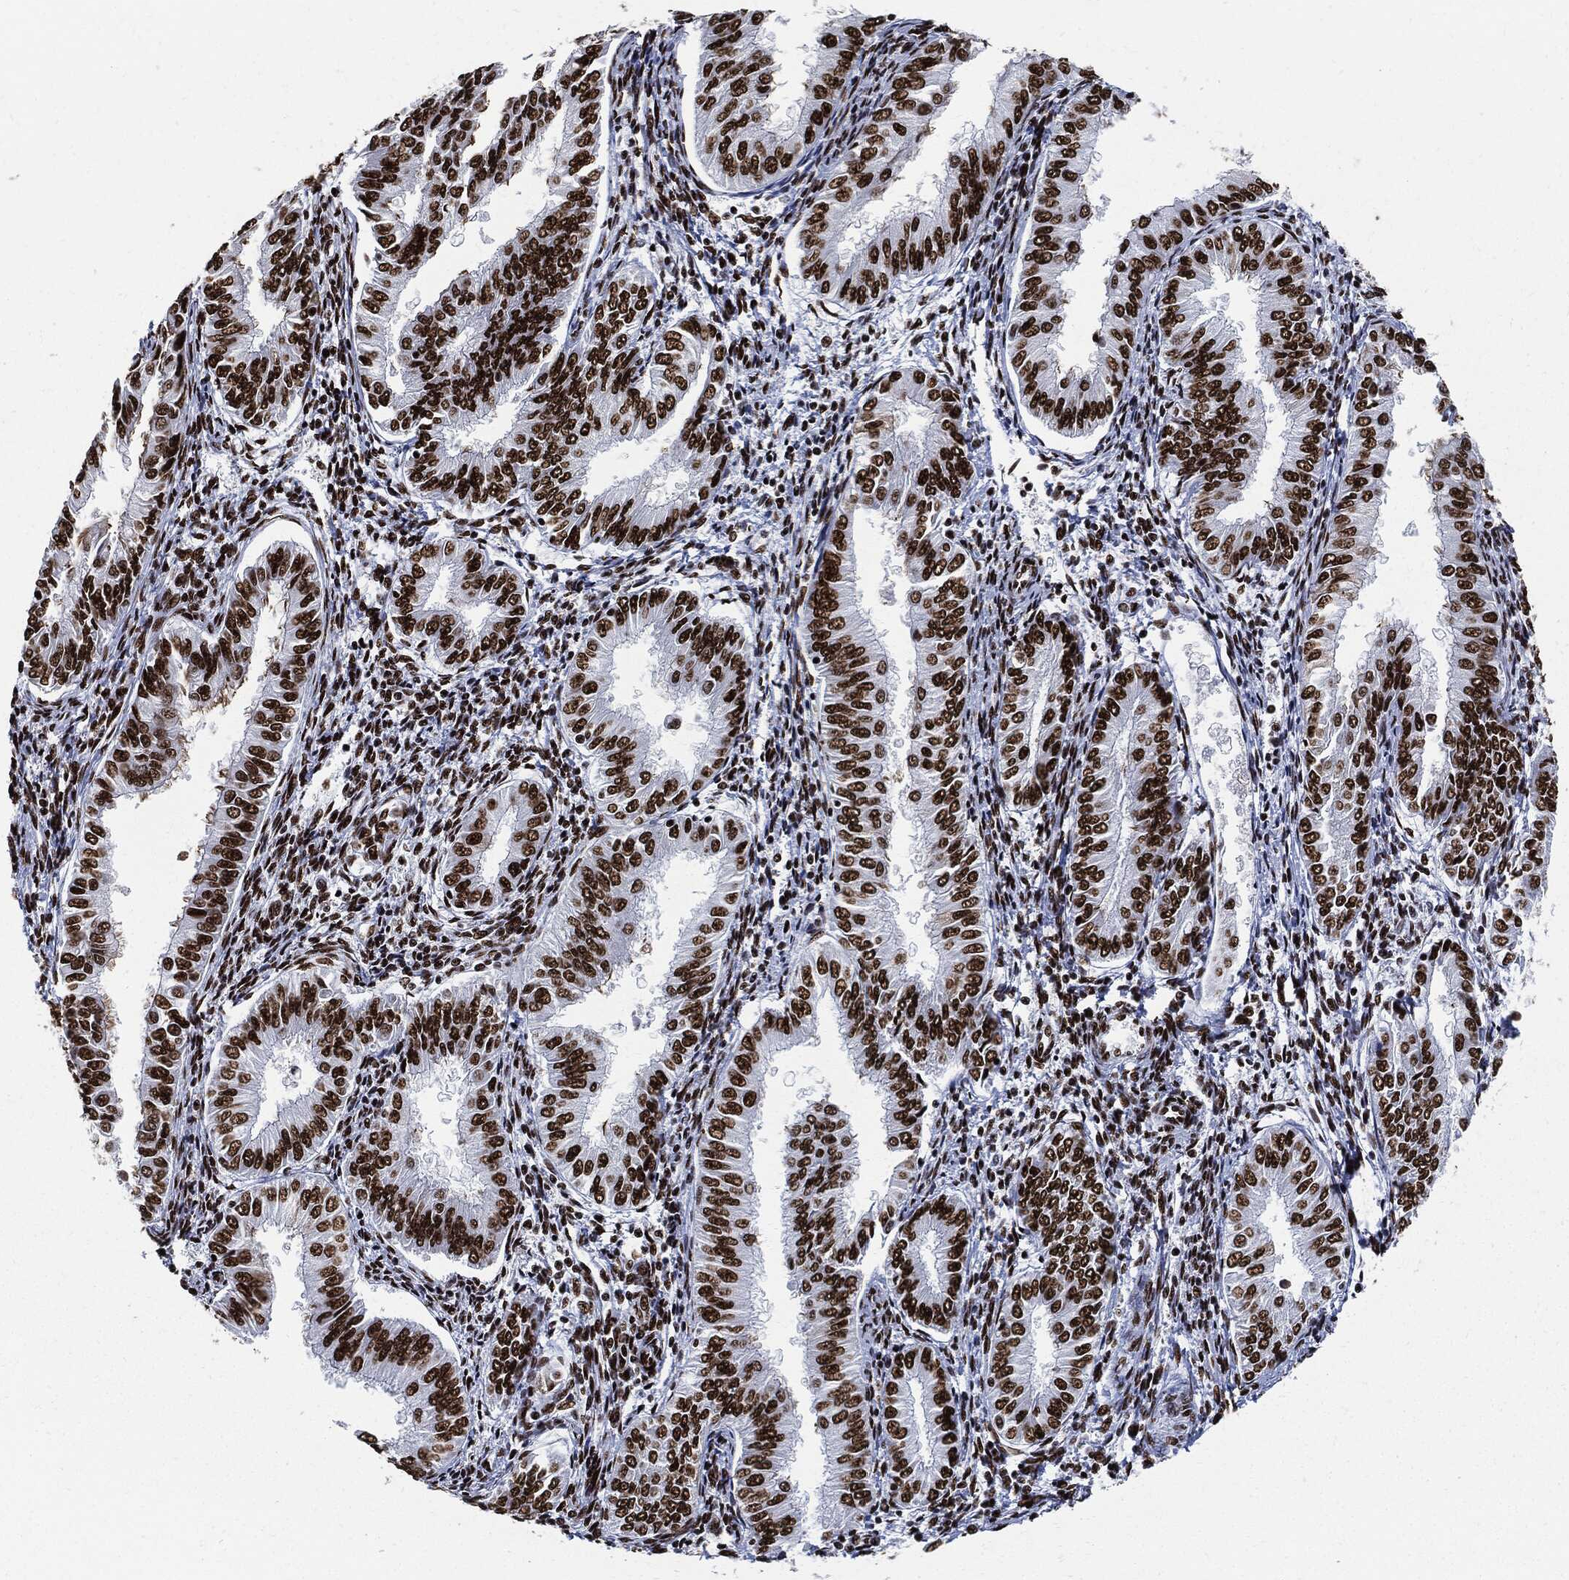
{"staining": {"intensity": "strong", "quantity": ">75%", "location": "nuclear"}, "tissue": "endometrial cancer", "cell_type": "Tumor cells", "image_type": "cancer", "snomed": [{"axis": "morphology", "description": "Adenocarcinoma, NOS"}, {"axis": "topography", "description": "Endometrium"}], "caption": "A high amount of strong nuclear expression is present in about >75% of tumor cells in endometrial cancer (adenocarcinoma) tissue. (DAB IHC with brightfield microscopy, high magnification).", "gene": "RECQL", "patient": {"sex": "female", "age": 53}}